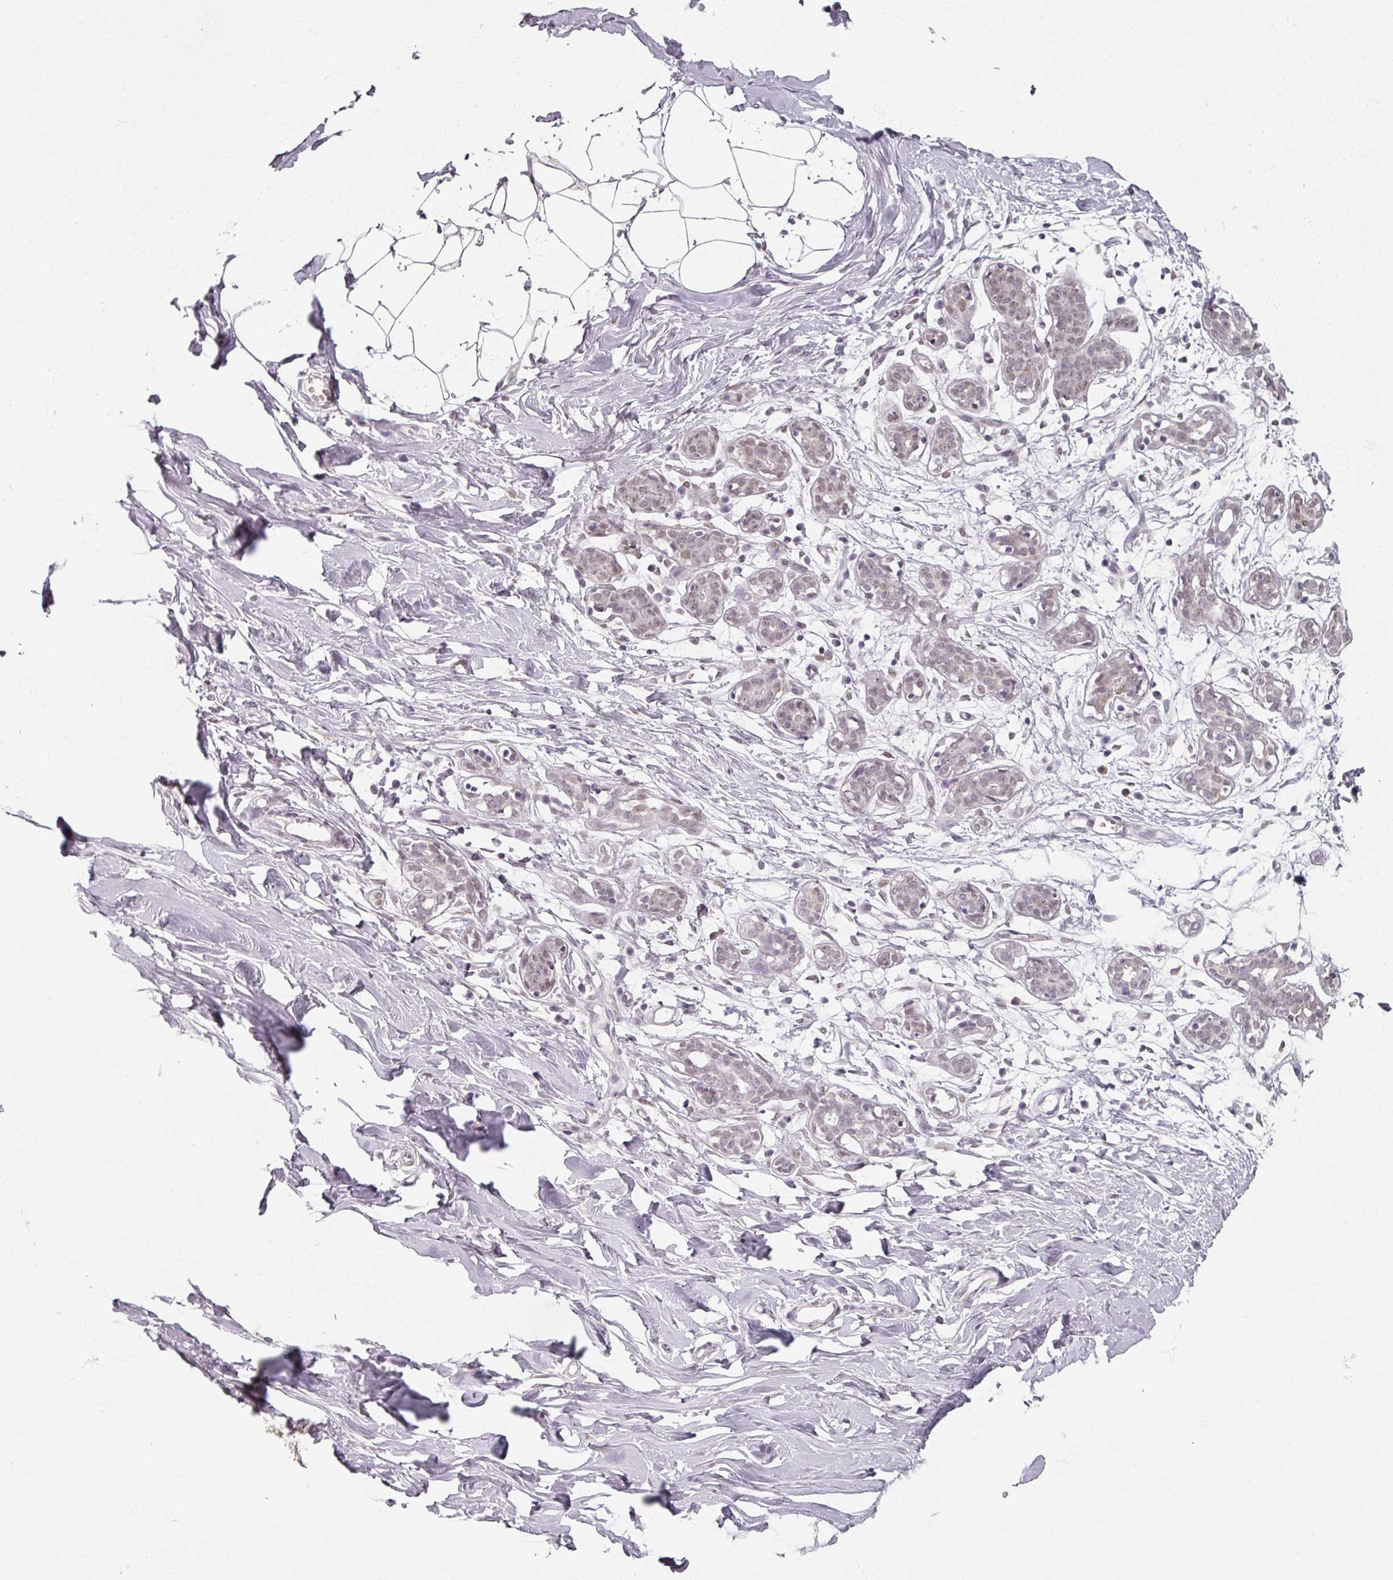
{"staining": {"intensity": "negative", "quantity": "none", "location": "none"}, "tissue": "breast", "cell_type": "Adipocytes", "image_type": "normal", "snomed": [{"axis": "morphology", "description": "Normal tissue, NOS"}, {"axis": "topography", "description": "Breast"}], "caption": "The immunohistochemistry micrograph has no significant positivity in adipocytes of breast.", "gene": "RIPOR3", "patient": {"sex": "female", "age": 27}}